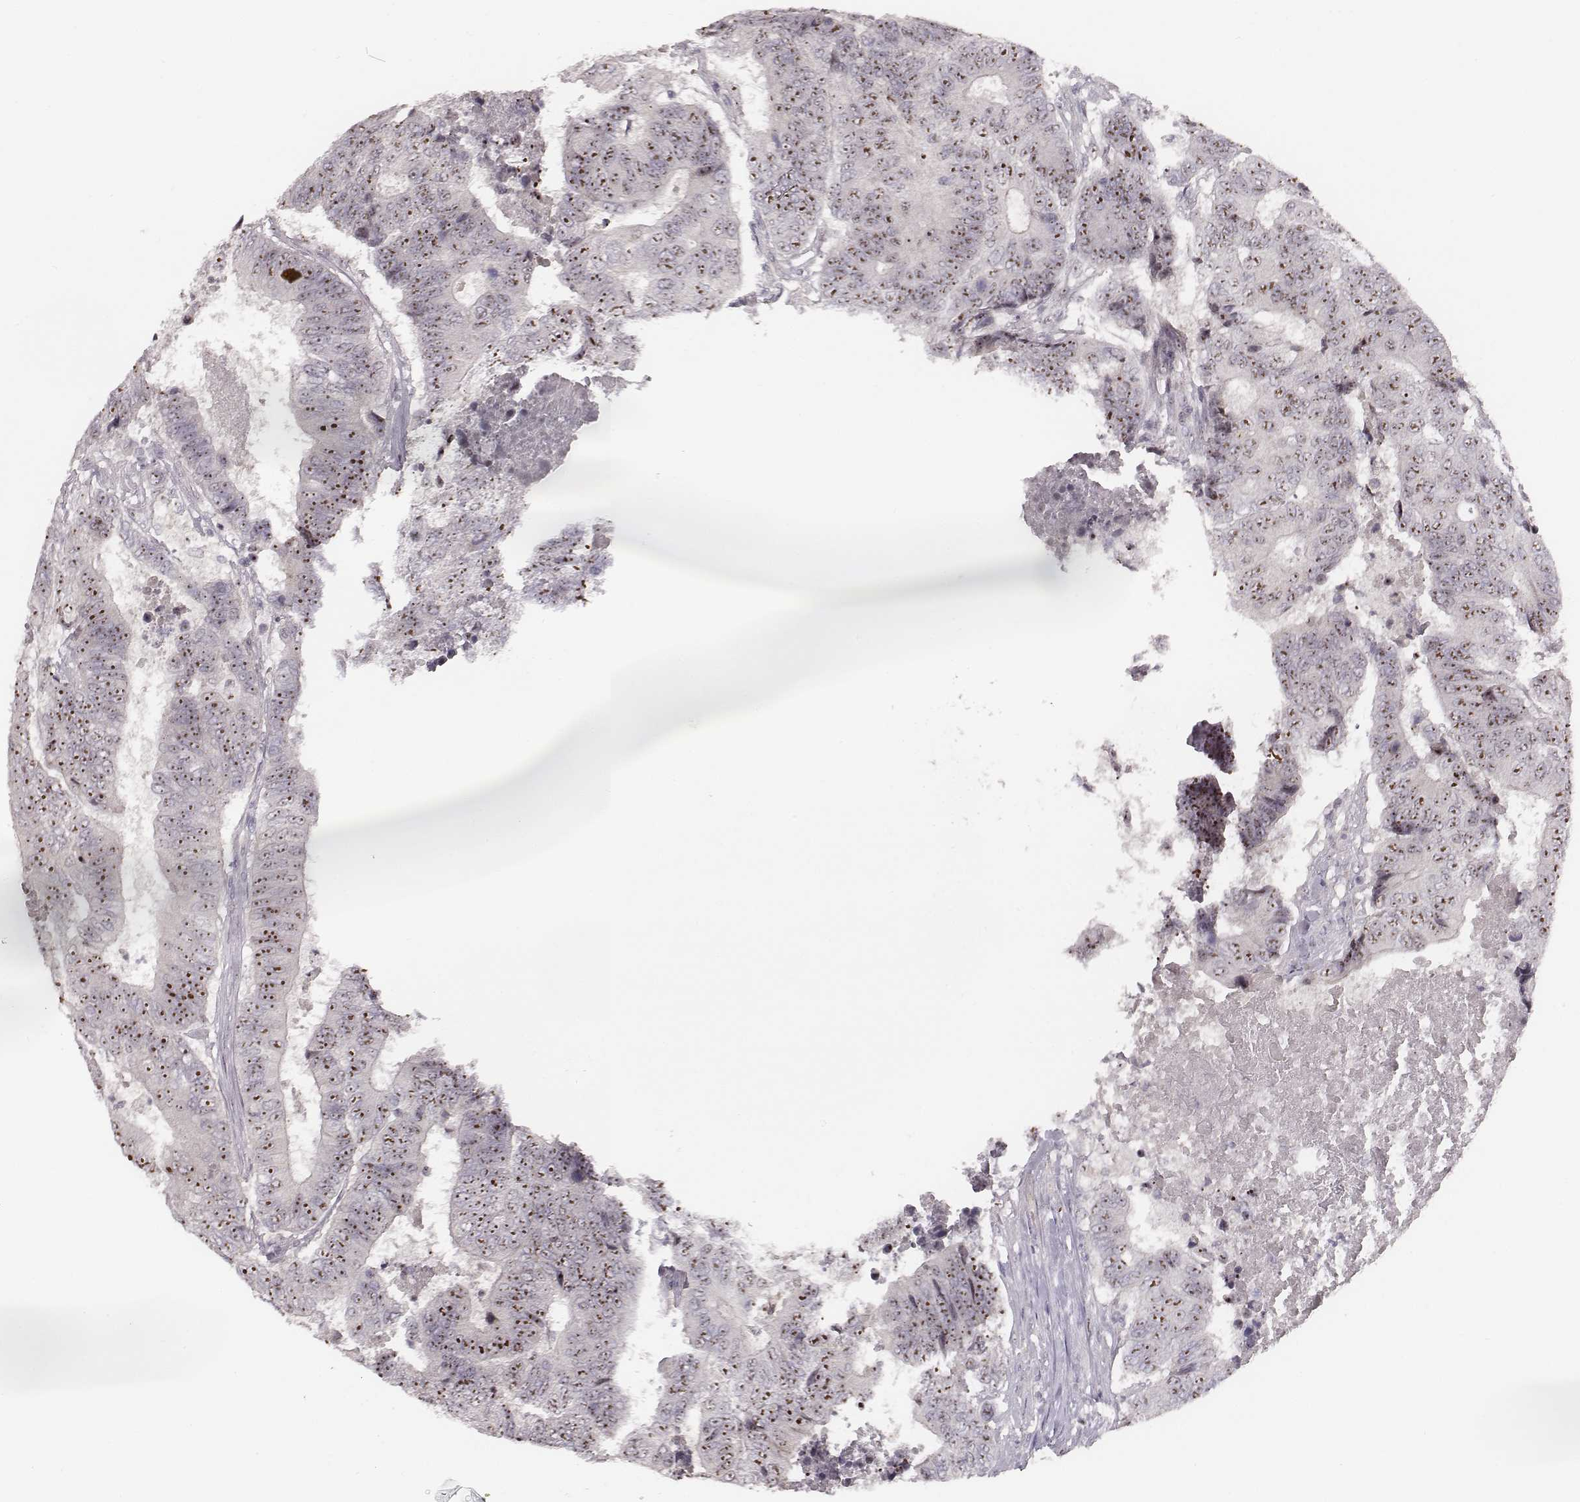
{"staining": {"intensity": "strong", "quantity": ">75%", "location": "nuclear"}, "tissue": "colorectal cancer", "cell_type": "Tumor cells", "image_type": "cancer", "snomed": [{"axis": "morphology", "description": "Adenocarcinoma, NOS"}, {"axis": "topography", "description": "Colon"}], "caption": "DAB immunohistochemical staining of colorectal adenocarcinoma displays strong nuclear protein positivity in approximately >75% of tumor cells.", "gene": "NIFK", "patient": {"sex": "female", "age": 48}}